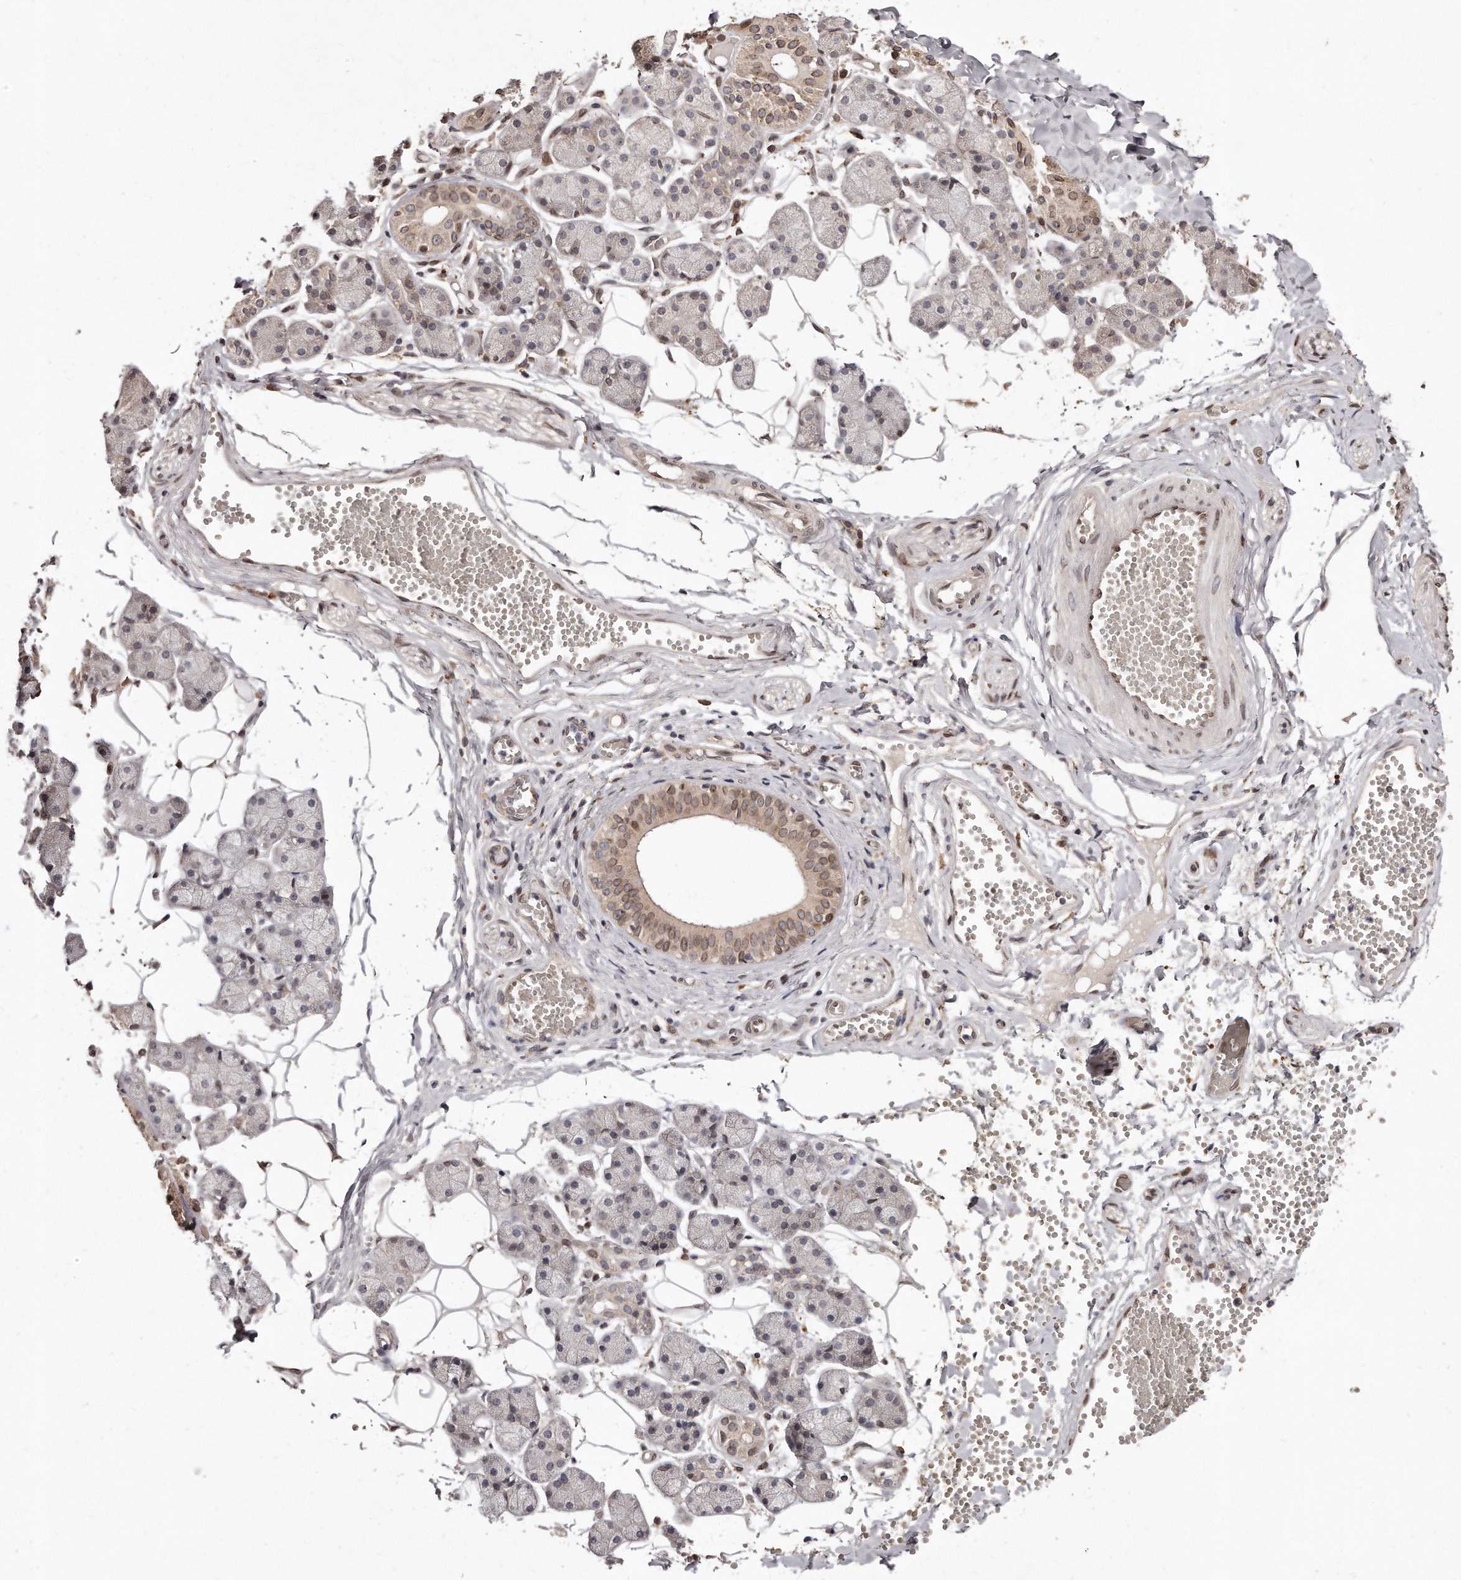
{"staining": {"intensity": "moderate", "quantity": "<25%", "location": "cytoplasmic/membranous,nuclear"}, "tissue": "salivary gland", "cell_type": "Glandular cells", "image_type": "normal", "snomed": [{"axis": "morphology", "description": "Normal tissue, NOS"}, {"axis": "topography", "description": "Salivary gland"}], "caption": "Brown immunohistochemical staining in unremarkable human salivary gland demonstrates moderate cytoplasmic/membranous,nuclear expression in about <25% of glandular cells. (DAB IHC with brightfield microscopy, high magnification).", "gene": "HASPIN", "patient": {"sex": "female", "age": 33}}